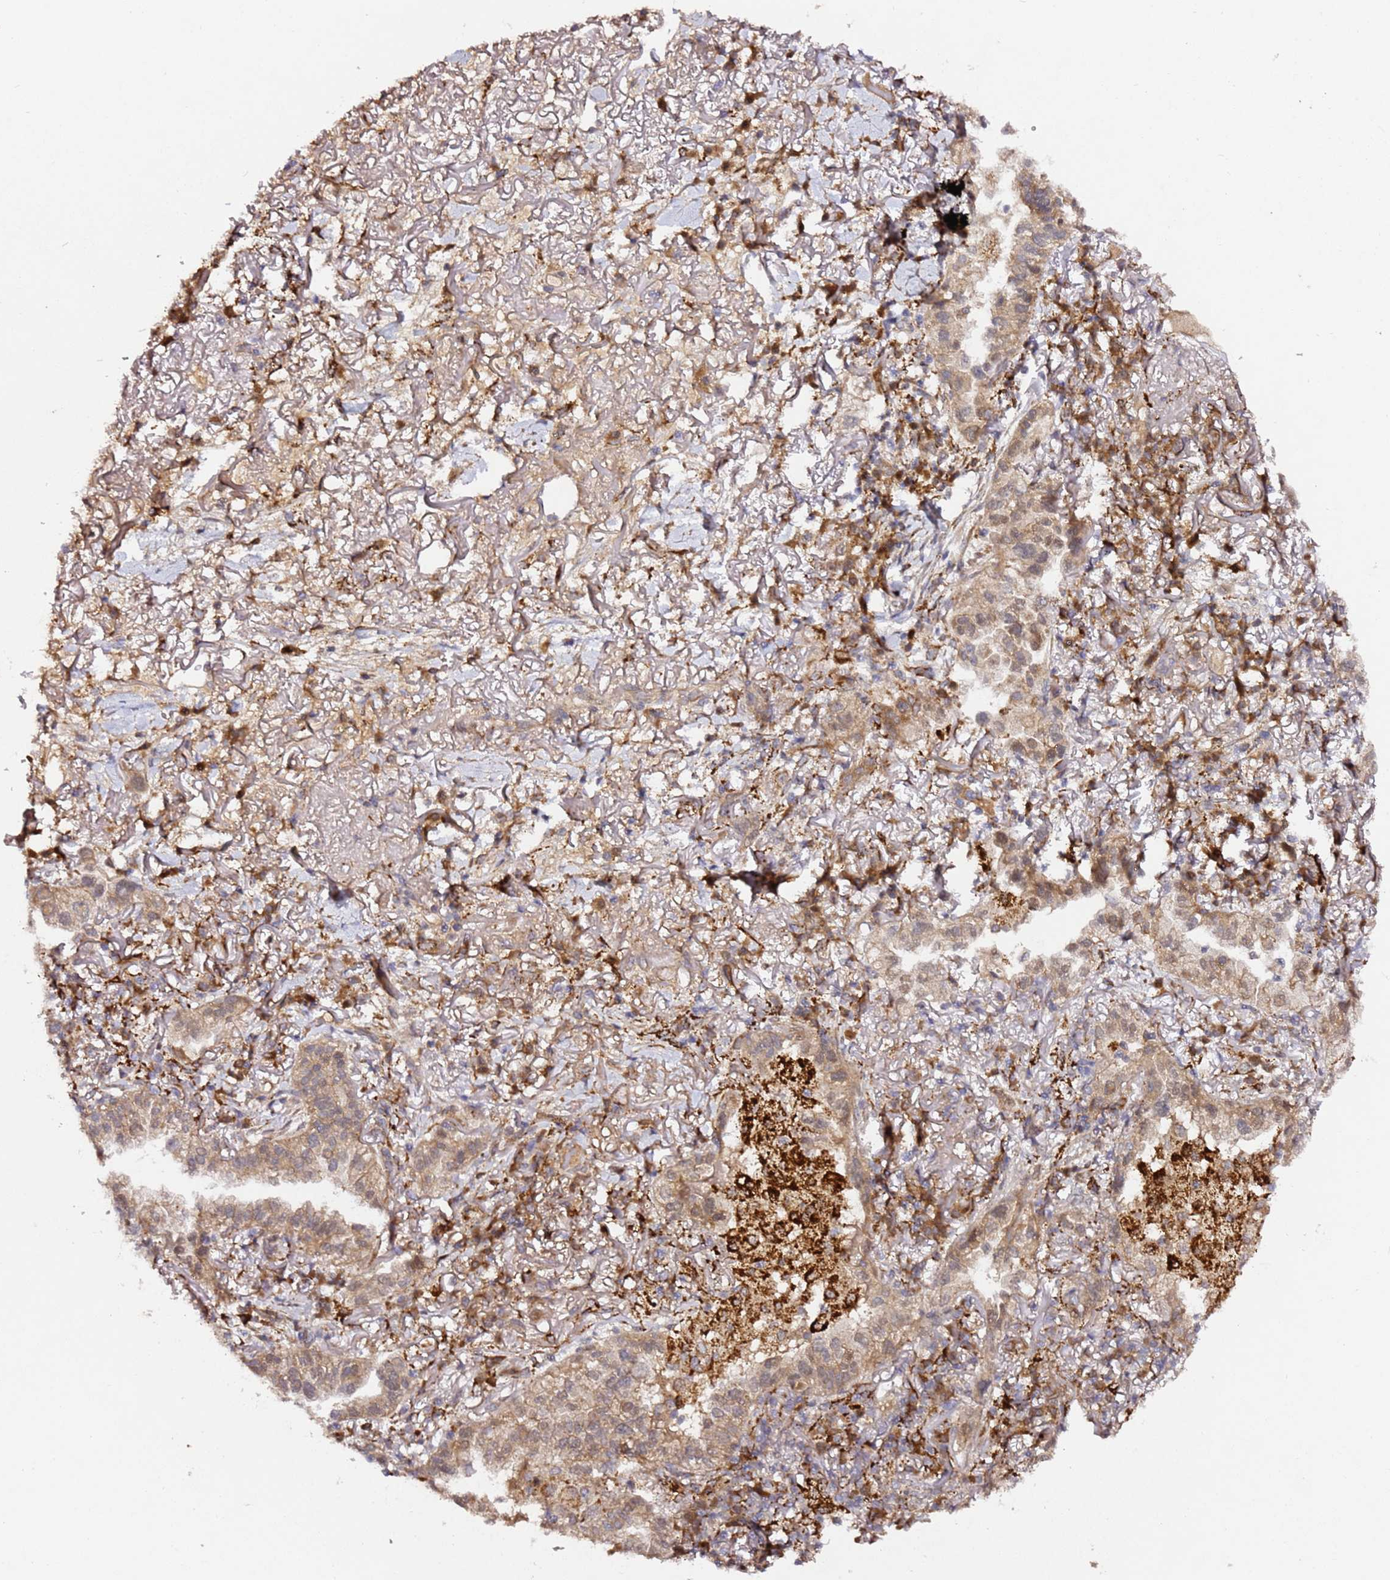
{"staining": {"intensity": "moderate", "quantity": ">75%", "location": "cytoplasmic/membranous"}, "tissue": "lung cancer", "cell_type": "Tumor cells", "image_type": "cancer", "snomed": [{"axis": "morphology", "description": "Adenocarcinoma, NOS"}, {"axis": "topography", "description": "Lung"}], "caption": "Immunohistochemistry (IHC) staining of lung cancer (adenocarcinoma), which displays medium levels of moderate cytoplasmic/membranous expression in approximately >75% of tumor cells indicating moderate cytoplasmic/membranous protein expression. The staining was performed using DAB (brown) for protein detection and nuclei were counterstained in hematoxylin (blue).", "gene": "ALG11", "patient": {"sex": "female", "age": 69}}